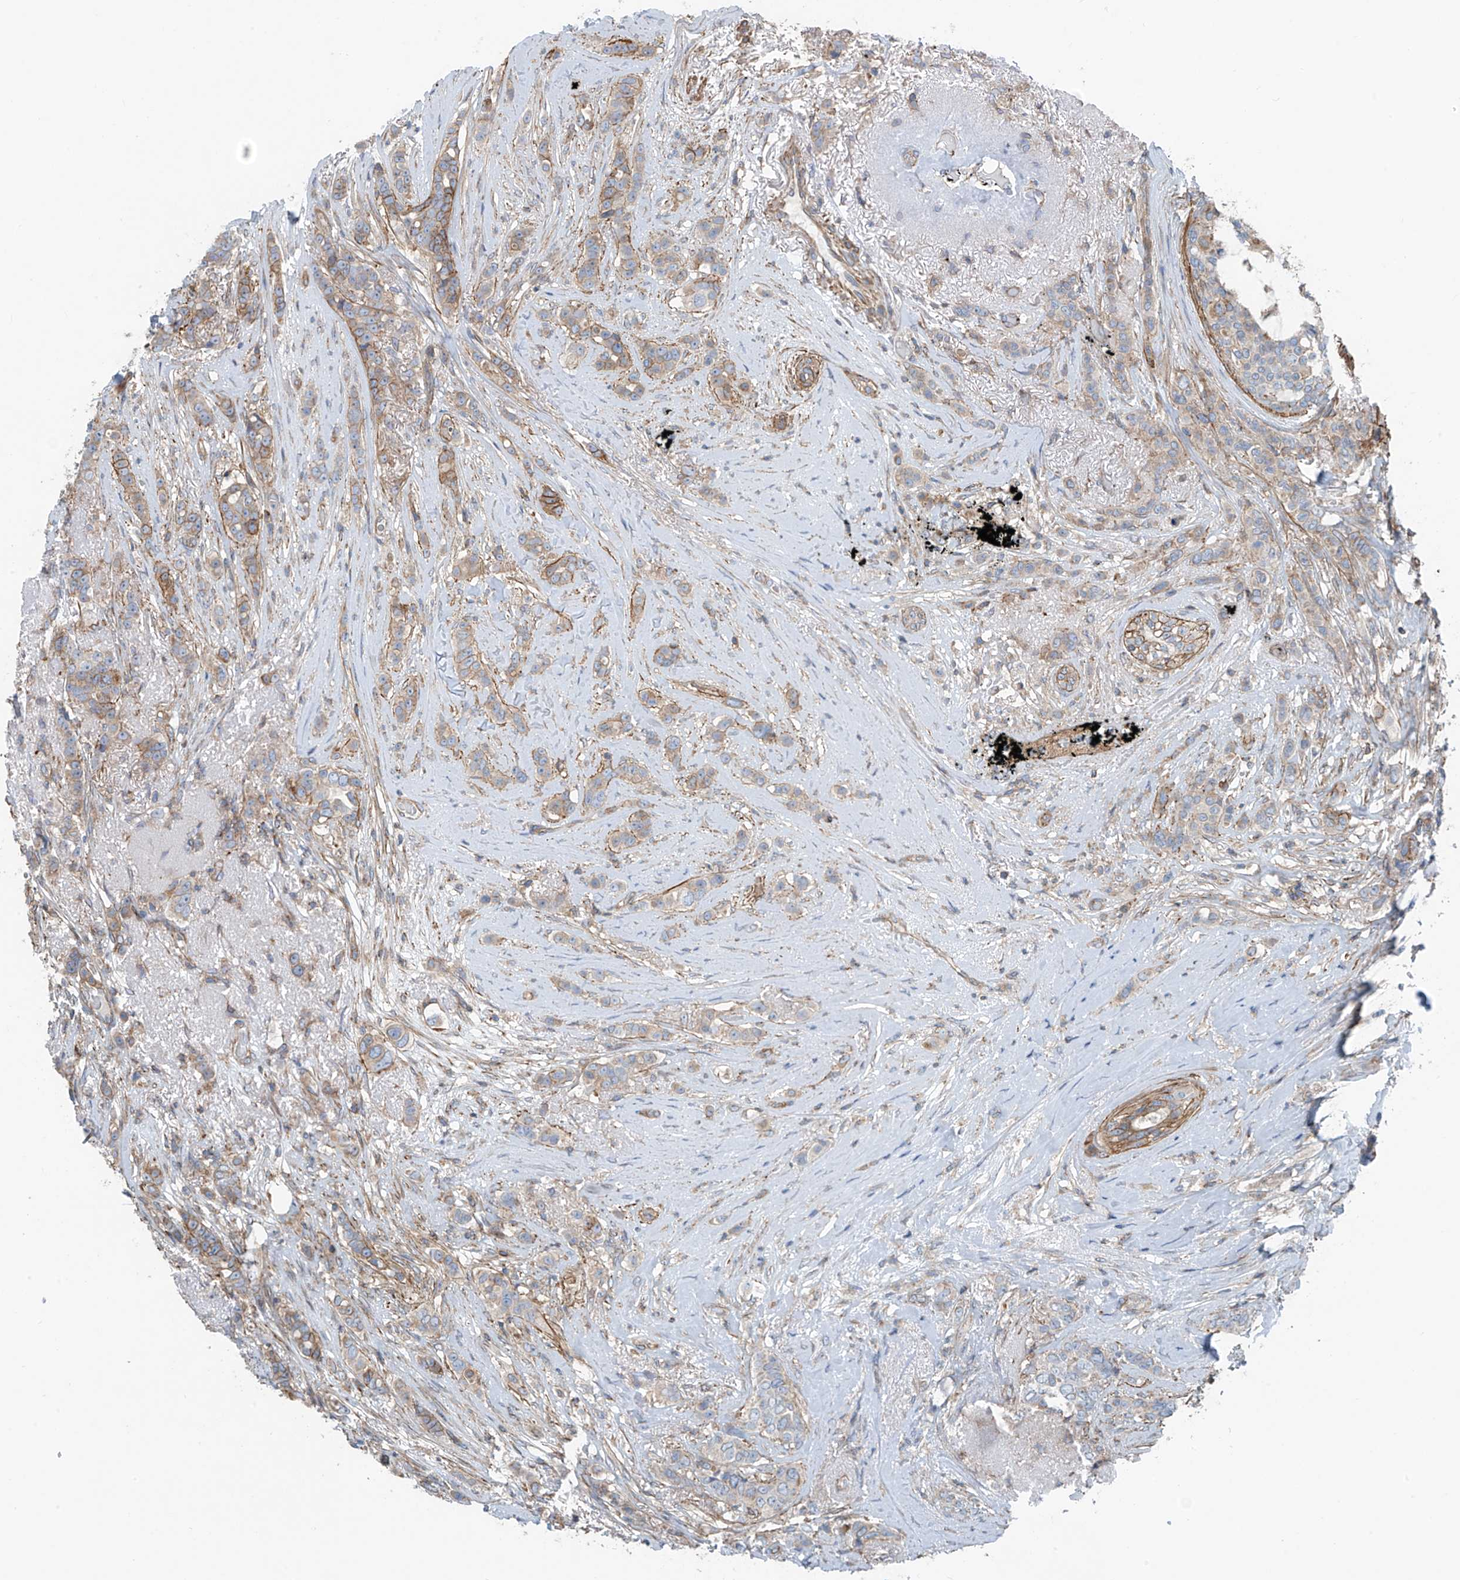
{"staining": {"intensity": "weak", "quantity": "<25%", "location": "cytoplasmic/membranous"}, "tissue": "breast cancer", "cell_type": "Tumor cells", "image_type": "cancer", "snomed": [{"axis": "morphology", "description": "Lobular carcinoma"}, {"axis": "topography", "description": "Breast"}], "caption": "This histopathology image is of breast lobular carcinoma stained with immunohistochemistry to label a protein in brown with the nuclei are counter-stained blue. There is no staining in tumor cells.", "gene": "SLC1A5", "patient": {"sex": "female", "age": 51}}